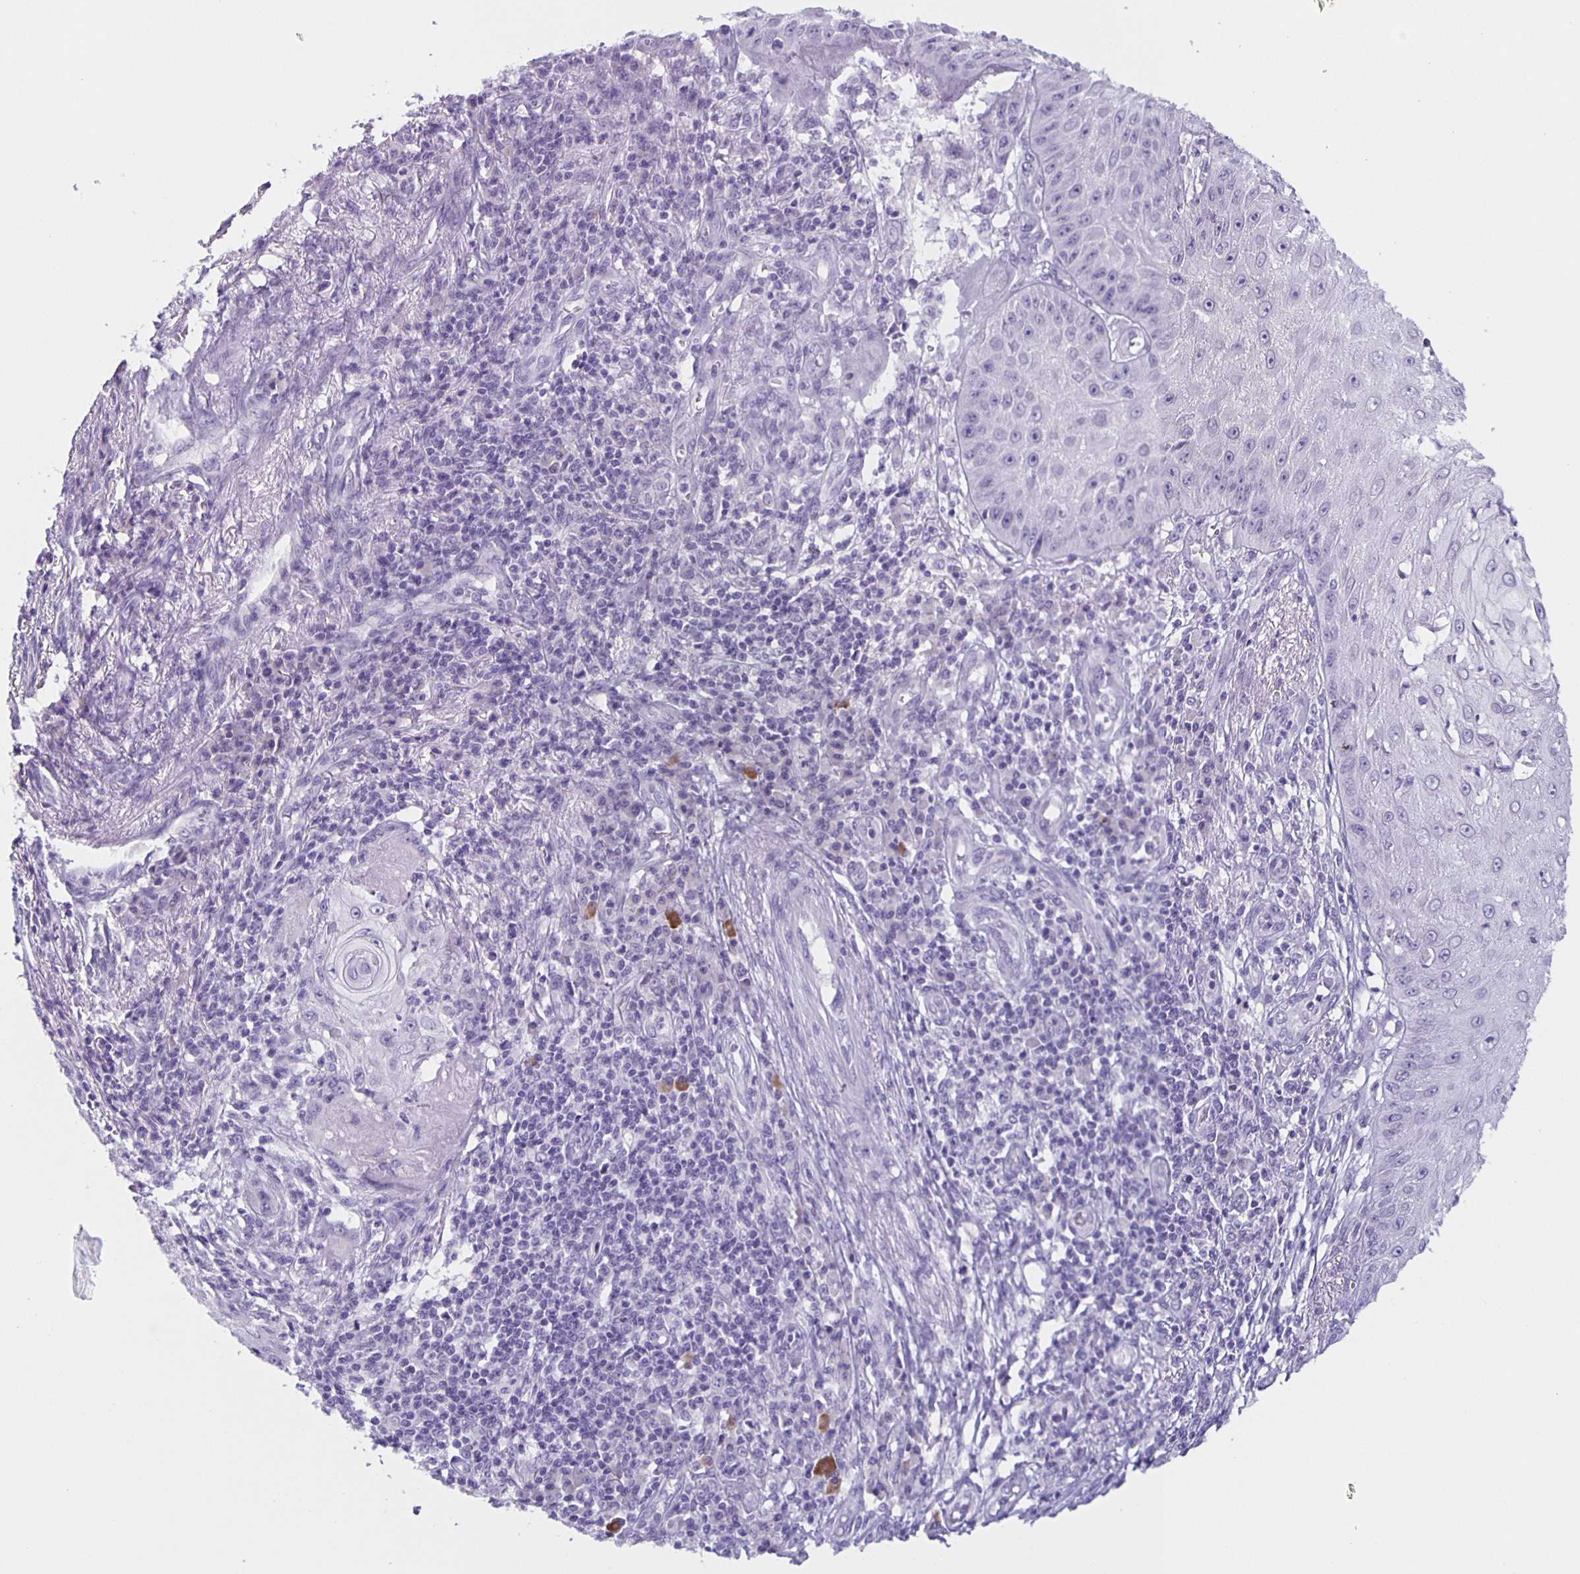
{"staining": {"intensity": "negative", "quantity": "none", "location": "none"}, "tissue": "skin cancer", "cell_type": "Tumor cells", "image_type": "cancer", "snomed": [{"axis": "morphology", "description": "Squamous cell carcinoma, NOS"}, {"axis": "topography", "description": "Skin"}], "caption": "Human squamous cell carcinoma (skin) stained for a protein using immunohistochemistry (IHC) exhibits no expression in tumor cells.", "gene": "SLC12A3", "patient": {"sex": "male", "age": 70}}